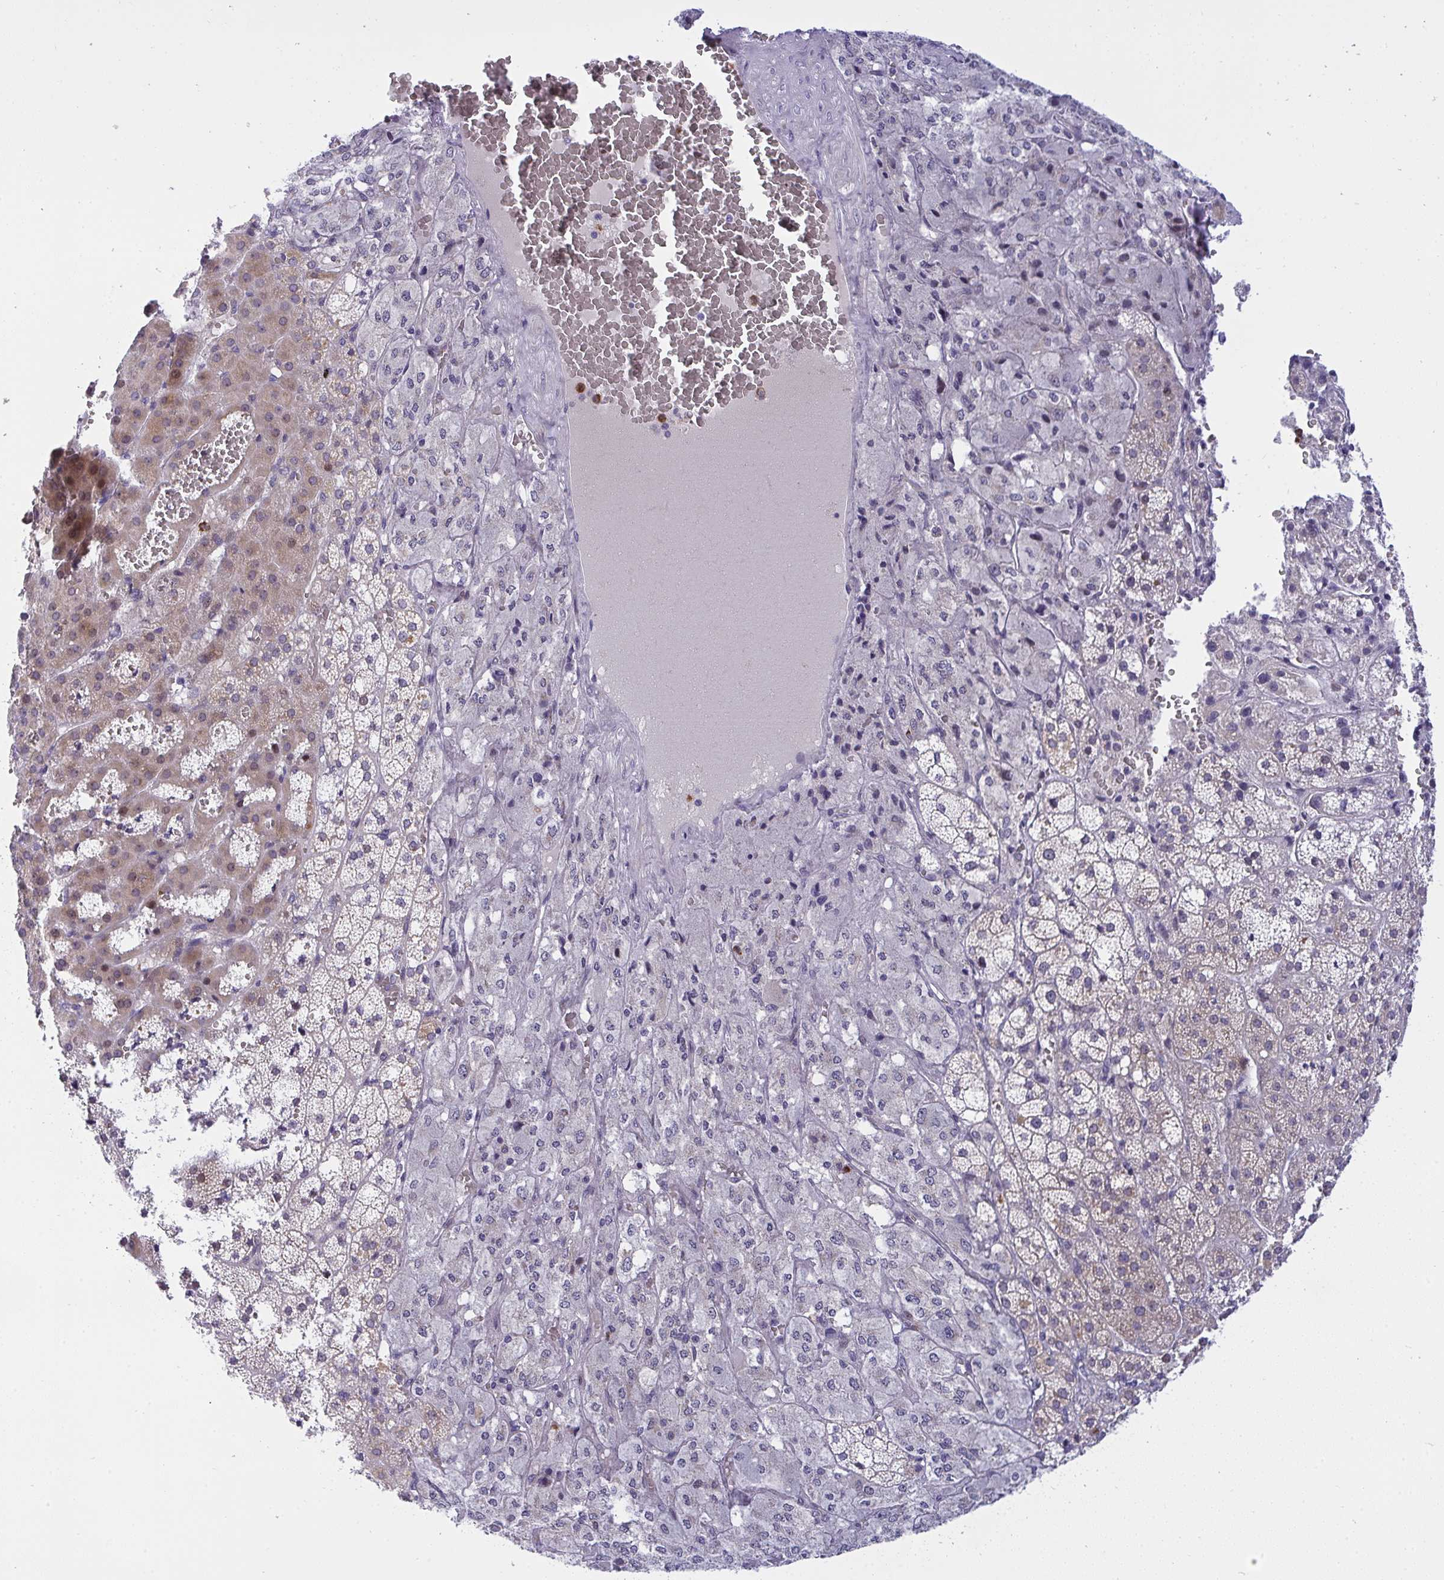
{"staining": {"intensity": "moderate", "quantity": "<25%", "location": "cytoplasmic/membranous"}, "tissue": "adrenal gland", "cell_type": "Glandular cells", "image_type": "normal", "snomed": [{"axis": "morphology", "description": "Normal tissue, NOS"}, {"axis": "topography", "description": "Adrenal gland"}], "caption": "Adrenal gland stained for a protein (brown) reveals moderate cytoplasmic/membranous positive expression in about <25% of glandular cells.", "gene": "ZNF554", "patient": {"sex": "male", "age": 53}}